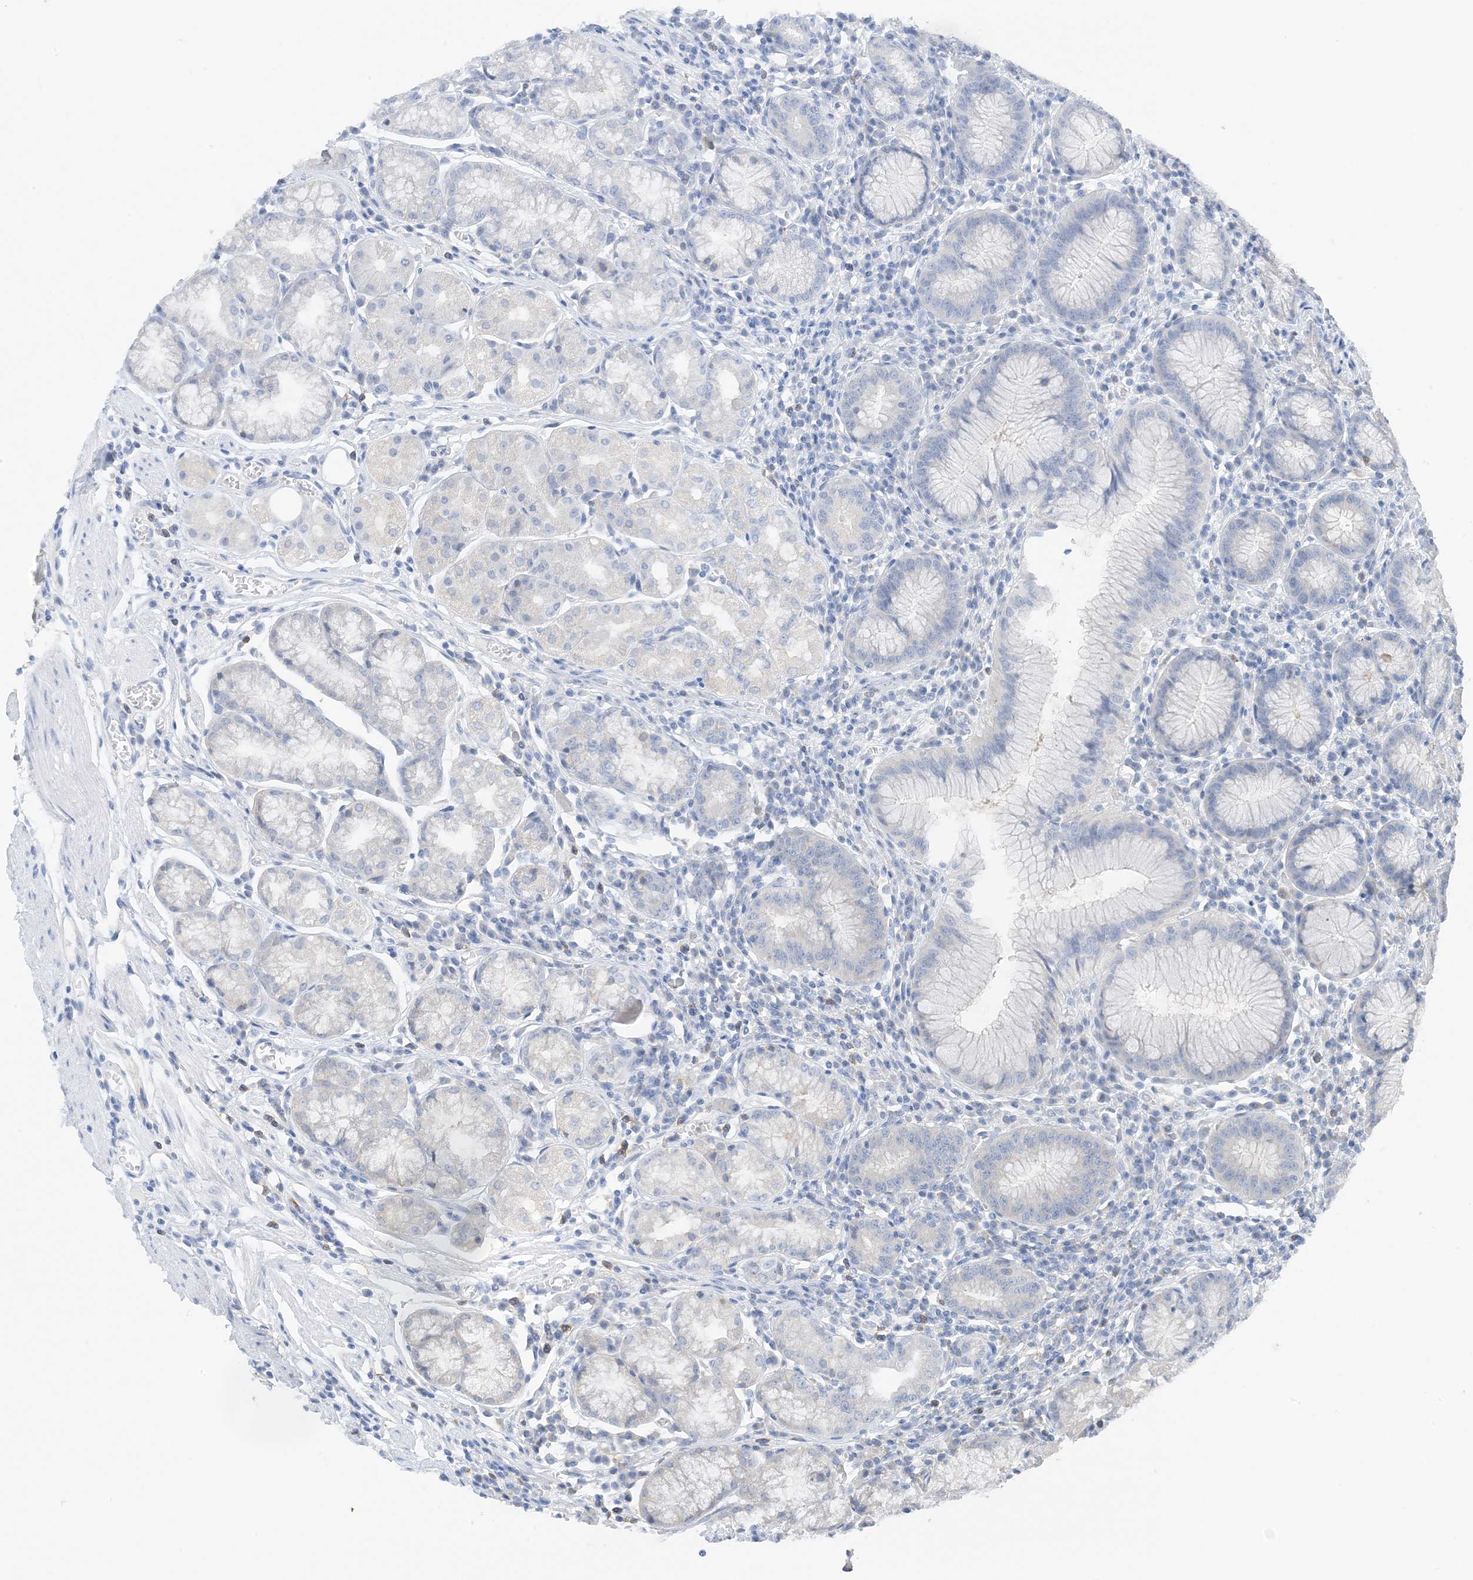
{"staining": {"intensity": "negative", "quantity": "none", "location": "none"}, "tissue": "stomach", "cell_type": "Glandular cells", "image_type": "normal", "snomed": [{"axis": "morphology", "description": "Normal tissue, NOS"}, {"axis": "topography", "description": "Stomach"}], "caption": "Immunohistochemistry image of unremarkable stomach: human stomach stained with DAB (3,3'-diaminobenzidine) demonstrates no significant protein expression in glandular cells.", "gene": "KIFBP", "patient": {"sex": "male", "age": 55}}